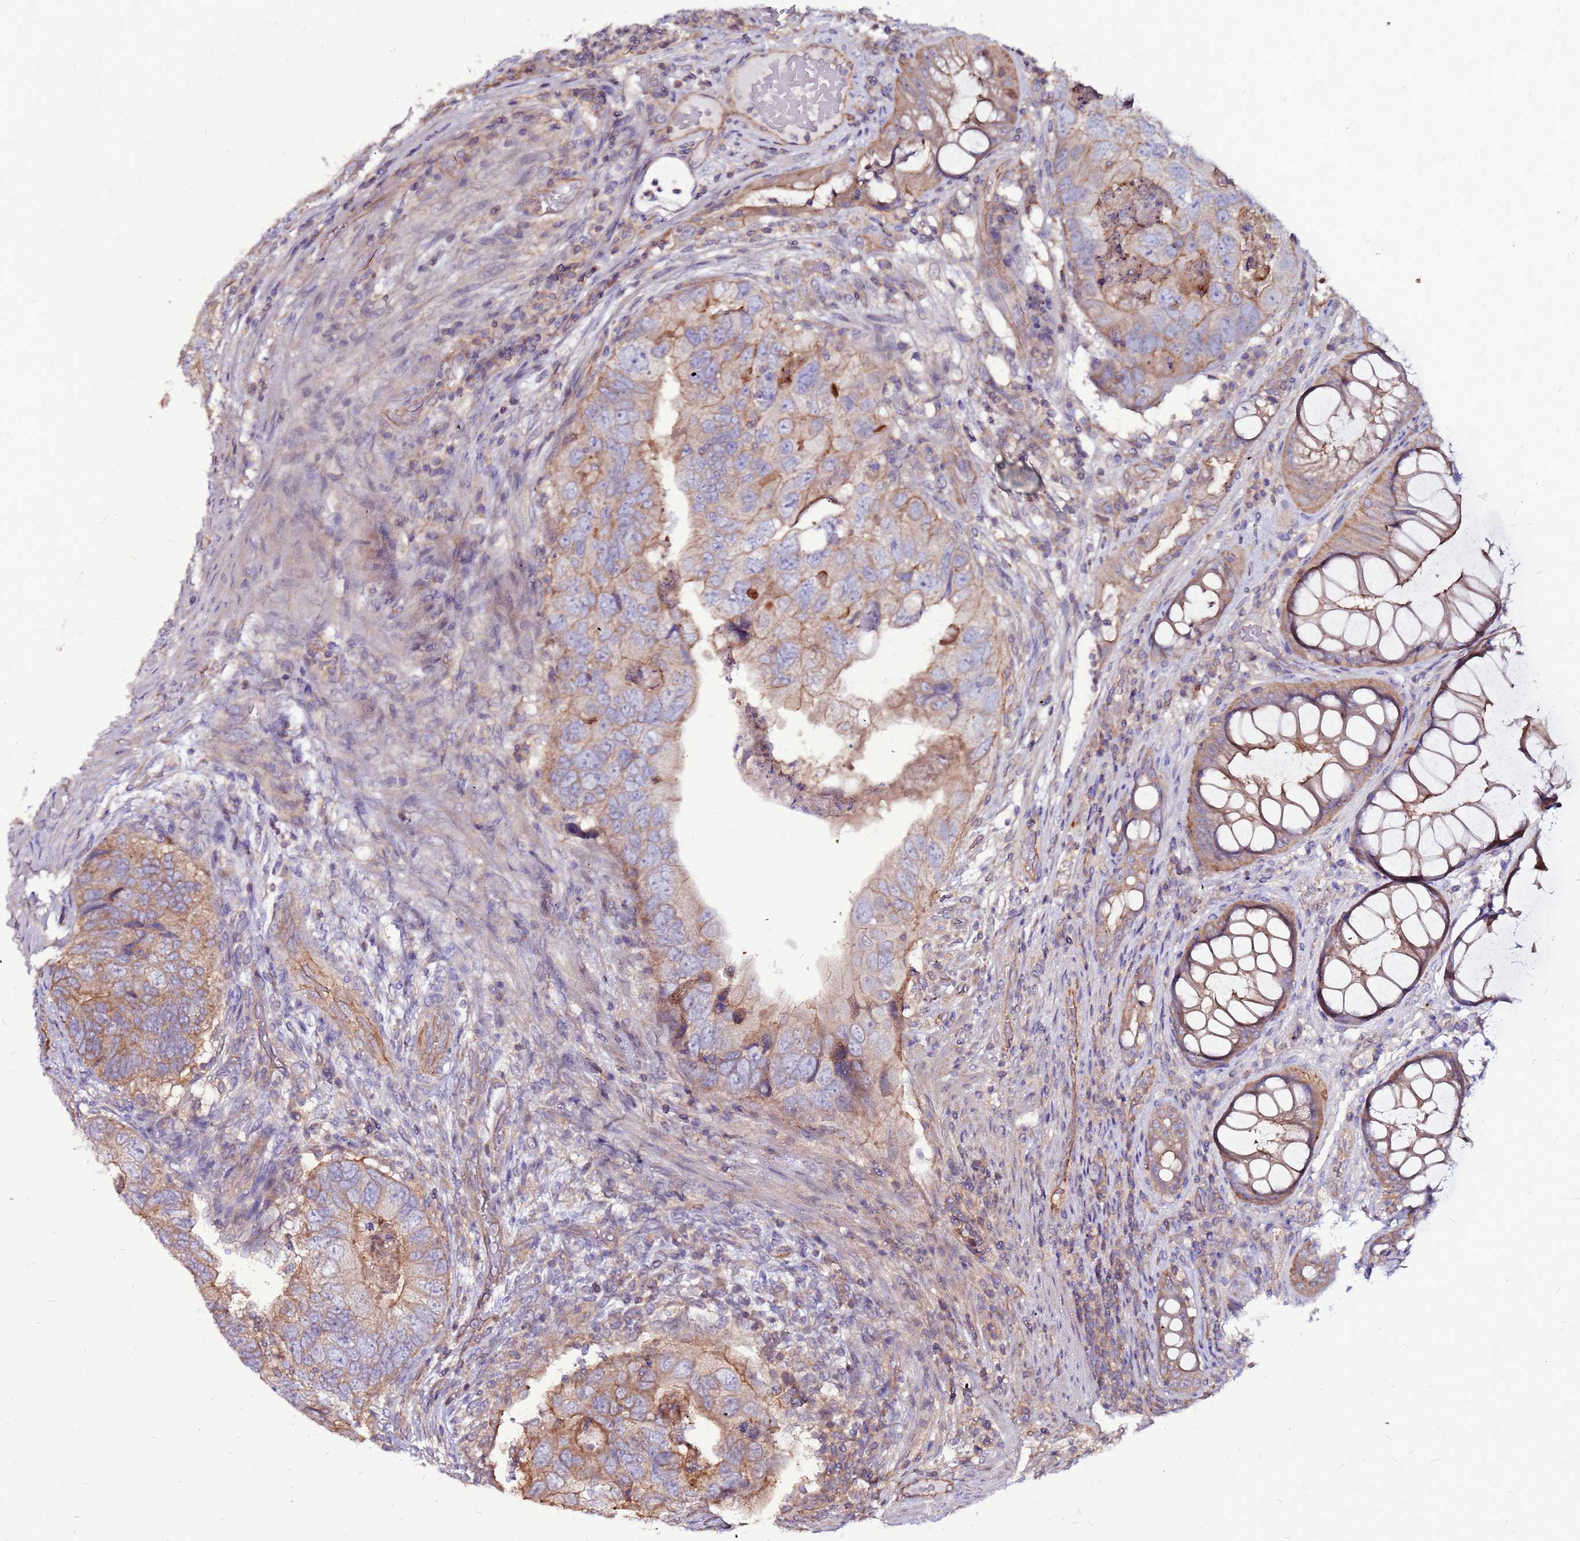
{"staining": {"intensity": "strong", "quantity": "<25%", "location": "cytoplasmic/membranous"}, "tissue": "colorectal cancer", "cell_type": "Tumor cells", "image_type": "cancer", "snomed": [{"axis": "morphology", "description": "Adenocarcinoma, NOS"}, {"axis": "topography", "description": "Rectum"}], "caption": "IHC of colorectal cancer exhibits medium levels of strong cytoplasmic/membranous staining in about <25% of tumor cells.", "gene": "NRN1L", "patient": {"sex": "male", "age": 63}}